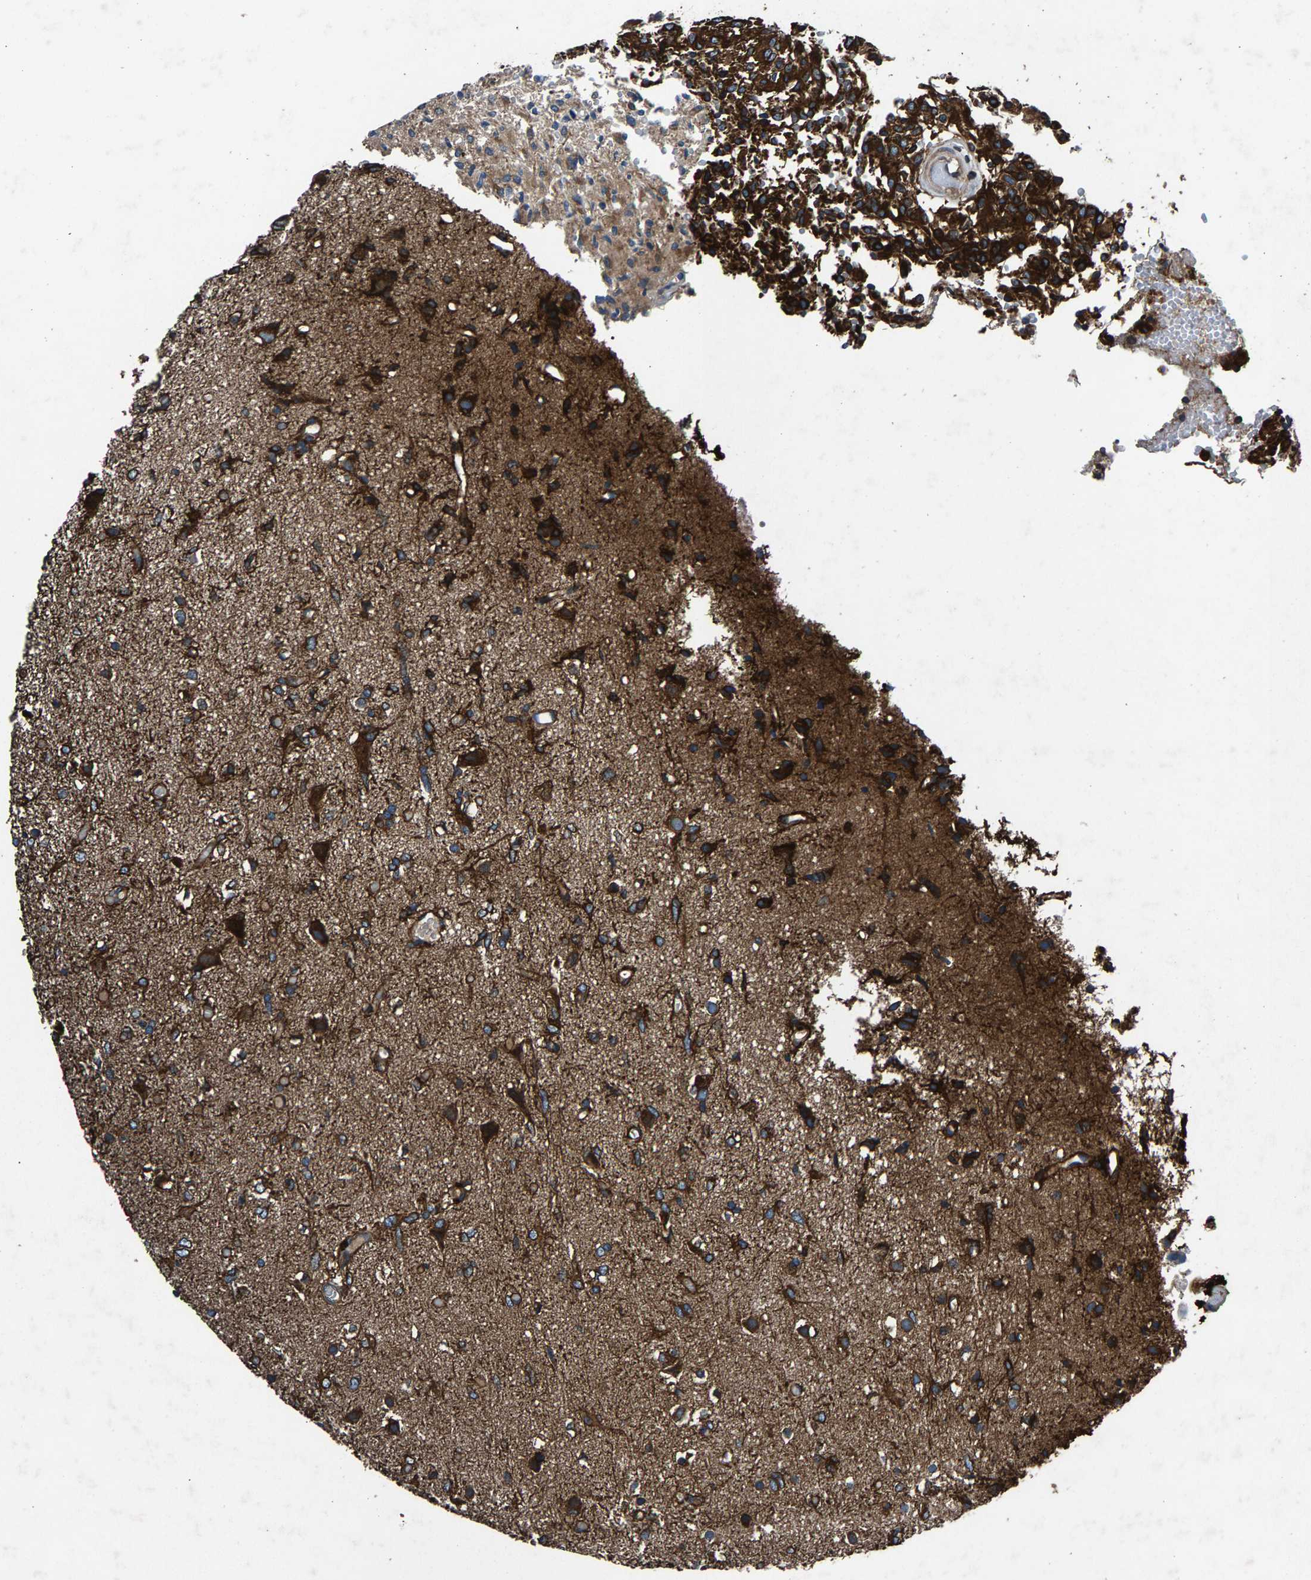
{"staining": {"intensity": "strong", "quantity": ">75%", "location": "cytoplasmic/membranous"}, "tissue": "glioma", "cell_type": "Tumor cells", "image_type": "cancer", "snomed": [{"axis": "morphology", "description": "Glioma, malignant, High grade"}, {"axis": "topography", "description": "Brain"}], "caption": "High-power microscopy captured an IHC image of malignant glioma (high-grade), revealing strong cytoplasmic/membranous positivity in approximately >75% of tumor cells. The staining is performed using DAB (3,3'-diaminobenzidine) brown chromogen to label protein expression. The nuclei are counter-stained blue using hematoxylin.", "gene": "LPCAT1", "patient": {"sex": "female", "age": 59}}